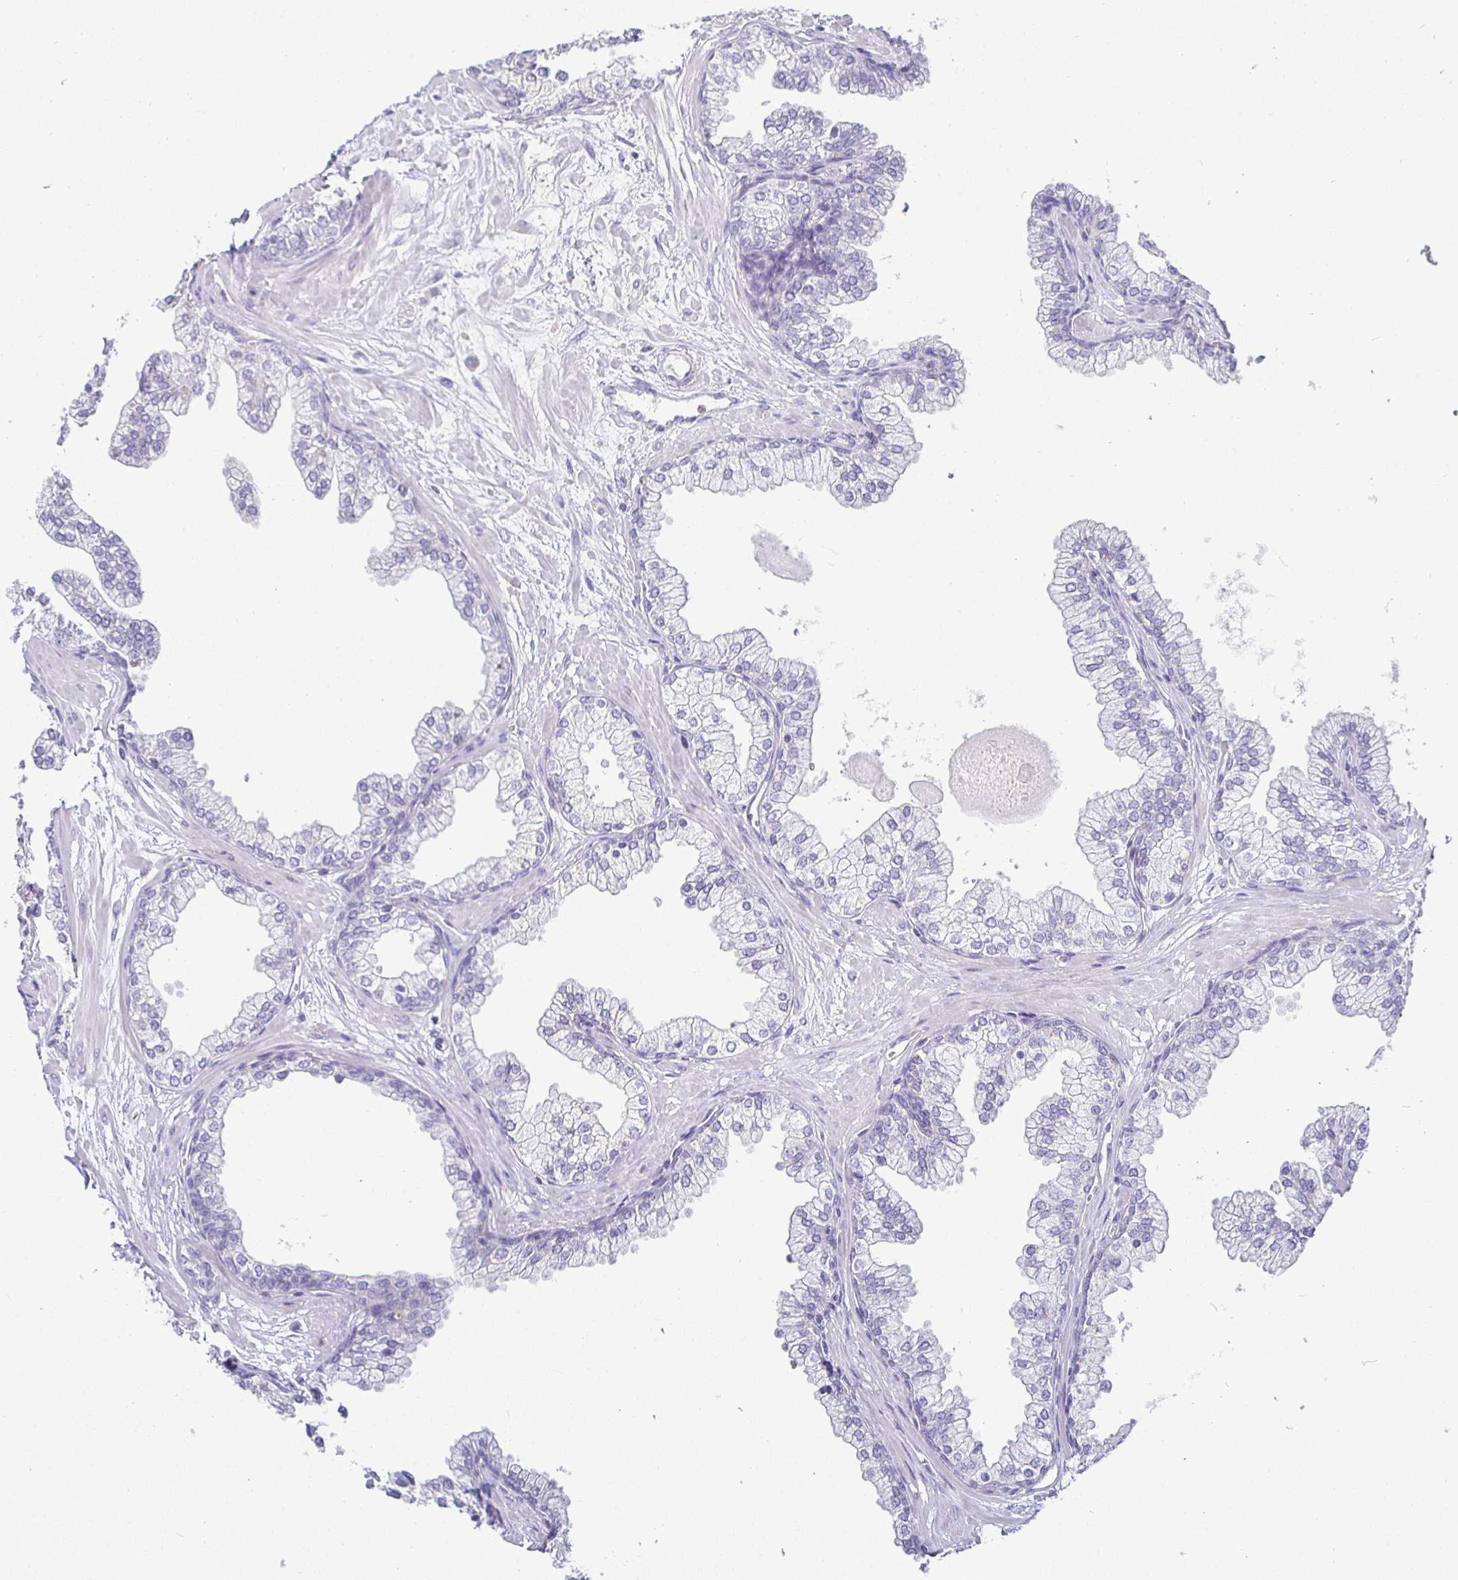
{"staining": {"intensity": "negative", "quantity": "none", "location": "none"}, "tissue": "prostate", "cell_type": "Glandular cells", "image_type": "normal", "snomed": [{"axis": "morphology", "description": "Normal tissue, NOS"}, {"axis": "topography", "description": "Prostate"}, {"axis": "topography", "description": "Peripheral nerve tissue"}], "caption": "Glandular cells show no significant expression in normal prostate. Nuclei are stained in blue.", "gene": "SIRPA", "patient": {"sex": "male", "age": 61}}